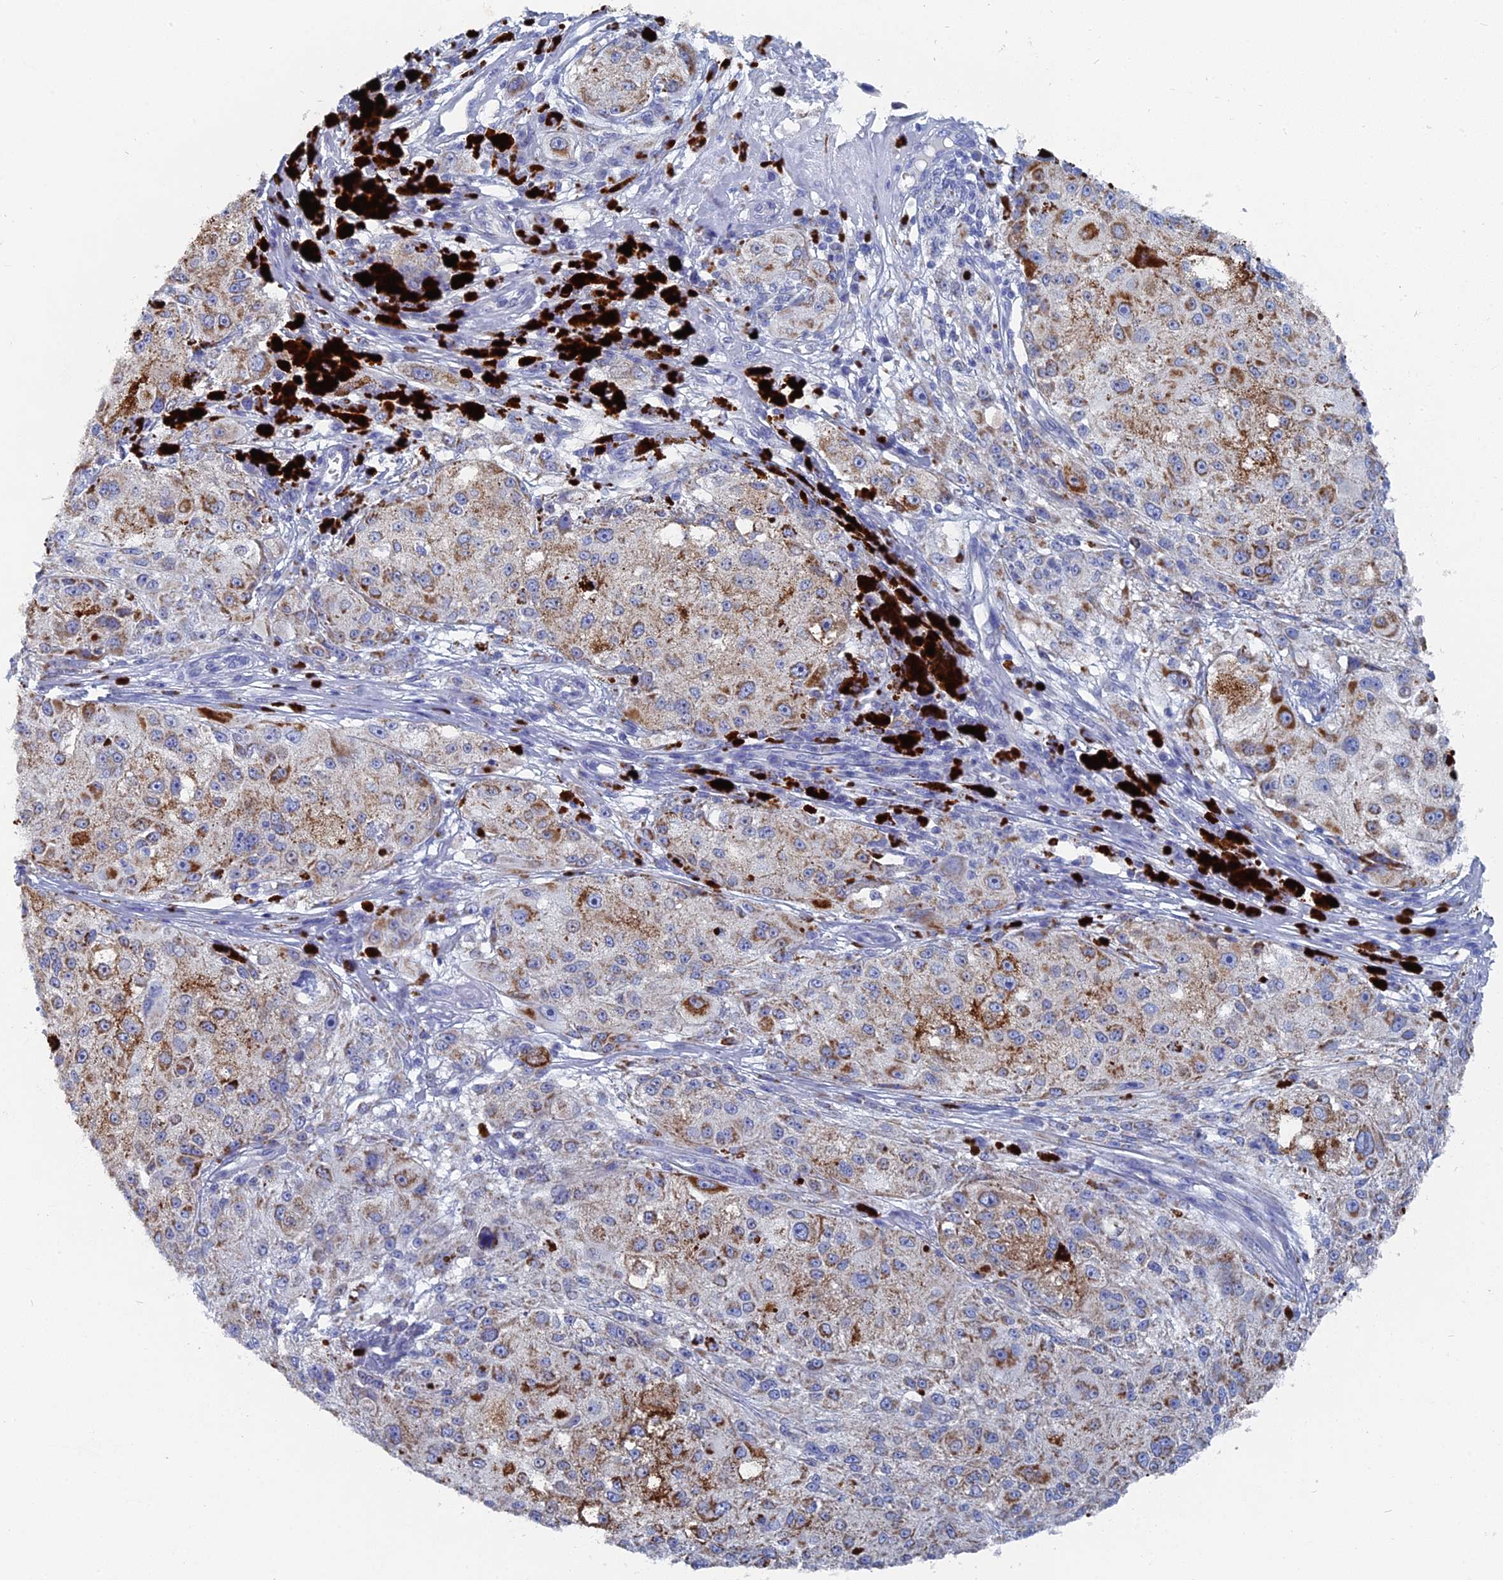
{"staining": {"intensity": "moderate", "quantity": ">75%", "location": "cytoplasmic/membranous"}, "tissue": "melanoma", "cell_type": "Tumor cells", "image_type": "cancer", "snomed": [{"axis": "morphology", "description": "Necrosis, NOS"}, {"axis": "morphology", "description": "Malignant melanoma, NOS"}, {"axis": "topography", "description": "Skin"}], "caption": "A medium amount of moderate cytoplasmic/membranous staining is seen in approximately >75% of tumor cells in melanoma tissue.", "gene": "HIGD1A", "patient": {"sex": "female", "age": 87}}